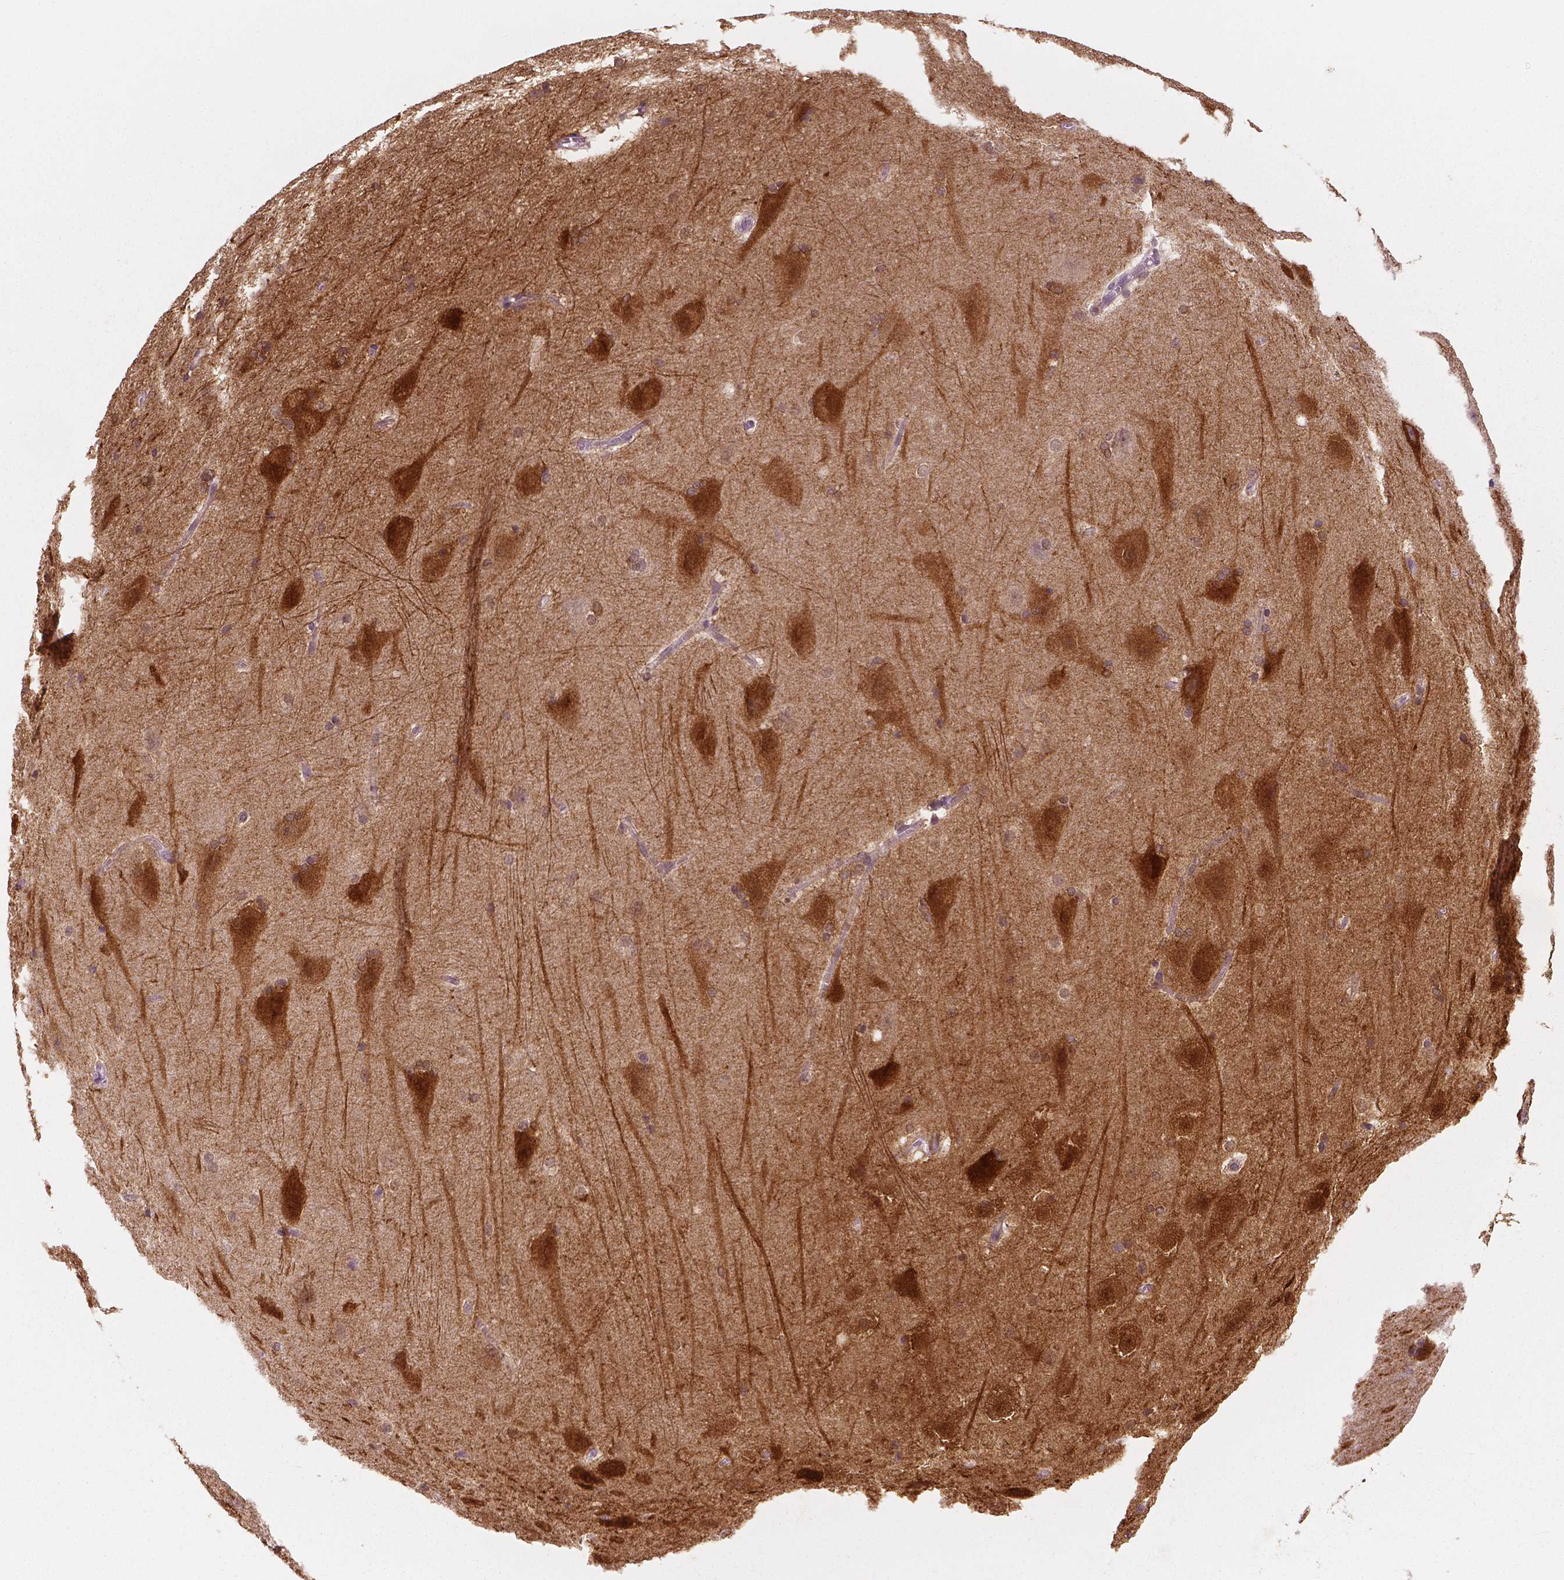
{"staining": {"intensity": "moderate", "quantity": ">75%", "location": "nuclear"}, "tissue": "hippocampus", "cell_type": "Glial cells", "image_type": "normal", "snomed": [{"axis": "morphology", "description": "Normal tissue, NOS"}, {"axis": "topography", "description": "Cerebral cortex"}, {"axis": "topography", "description": "Hippocampus"}], "caption": "Immunohistochemistry (IHC) of normal hippocampus demonstrates medium levels of moderate nuclear expression in approximately >75% of glial cells.", "gene": "NECAB1", "patient": {"sex": "female", "age": 19}}